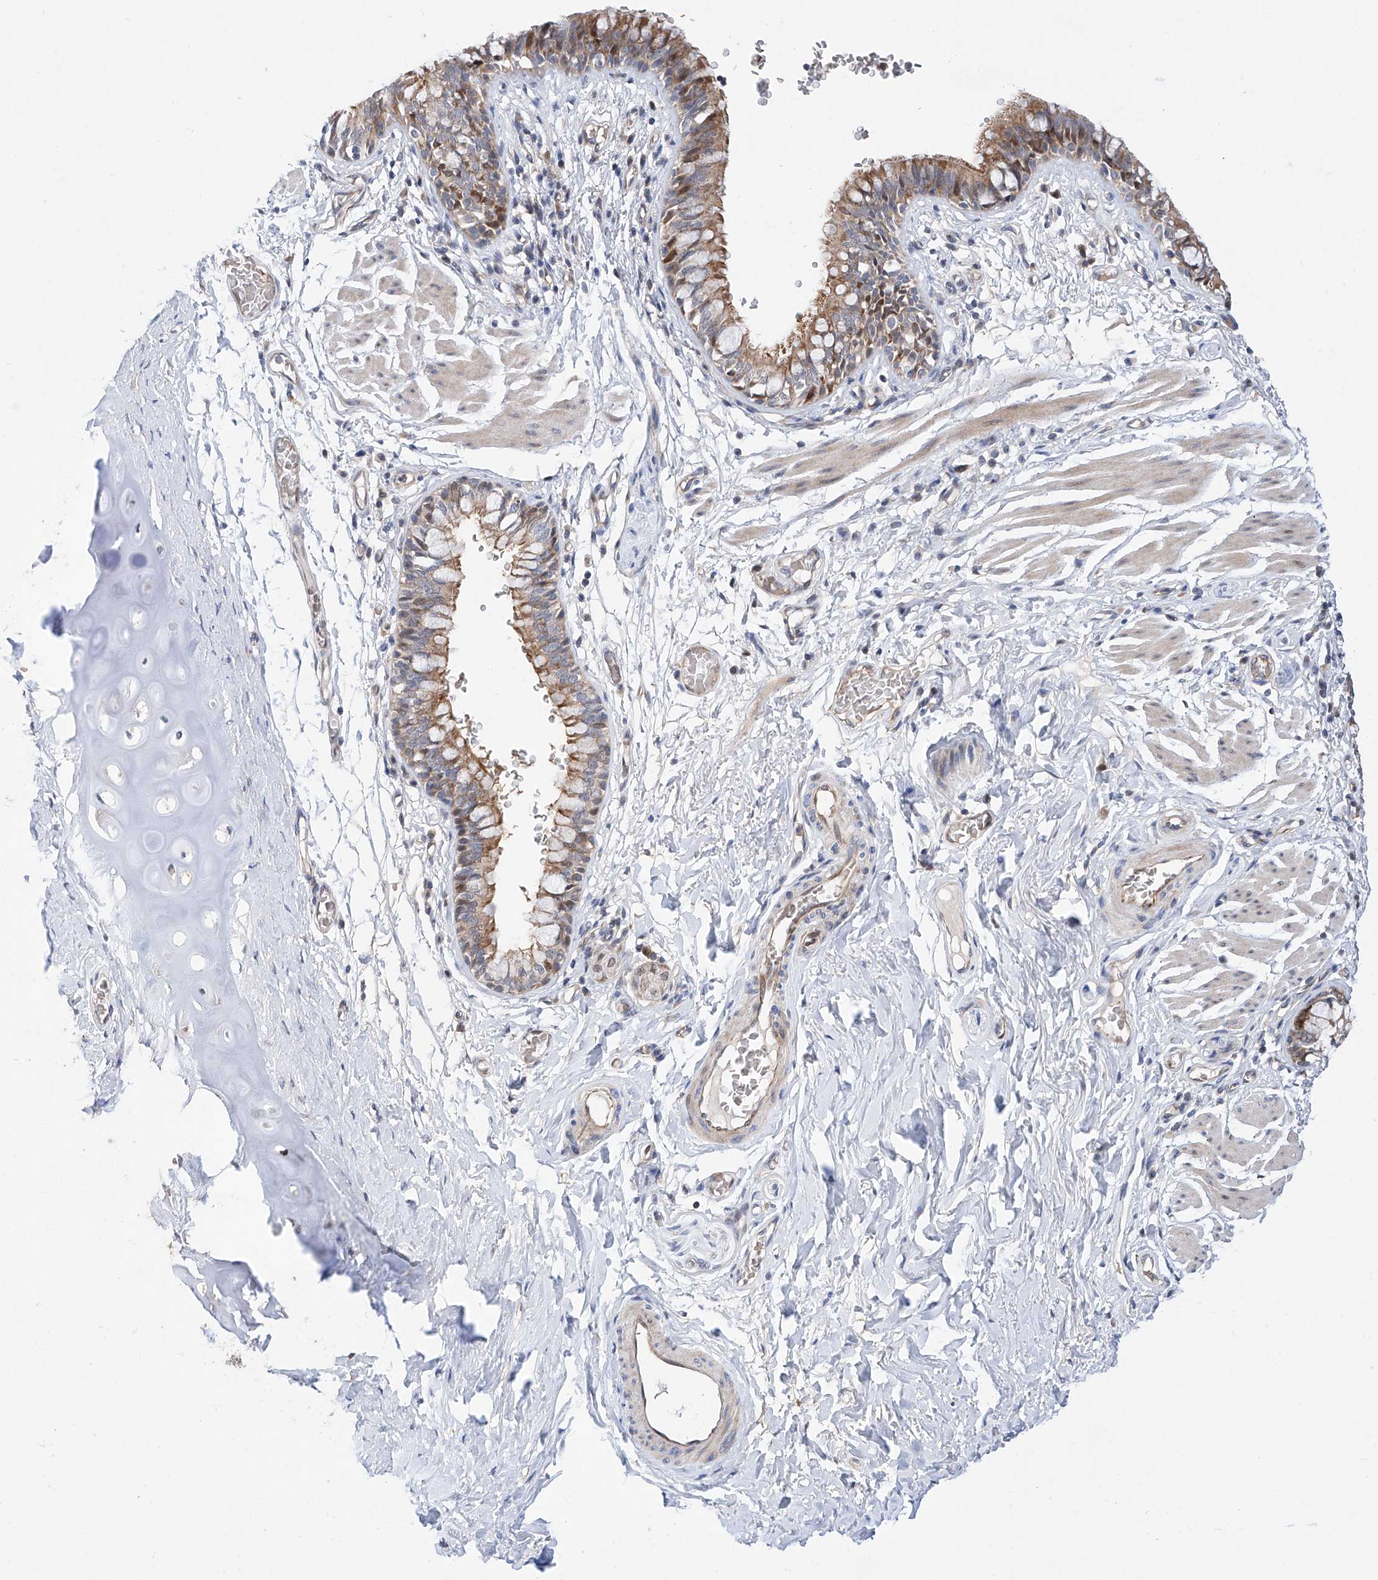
{"staining": {"intensity": "moderate", "quantity": ">75%", "location": "cytoplasmic/membranous"}, "tissue": "bronchus", "cell_type": "Respiratory epithelial cells", "image_type": "normal", "snomed": [{"axis": "morphology", "description": "Normal tissue, NOS"}, {"axis": "topography", "description": "Cartilage tissue"}, {"axis": "topography", "description": "Bronchus"}], "caption": "Human bronchus stained with a brown dye reveals moderate cytoplasmic/membranous positive positivity in approximately >75% of respiratory epithelial cells.", "gene": "FUCA2", "patient": {"sex": "female", "age": 36}}